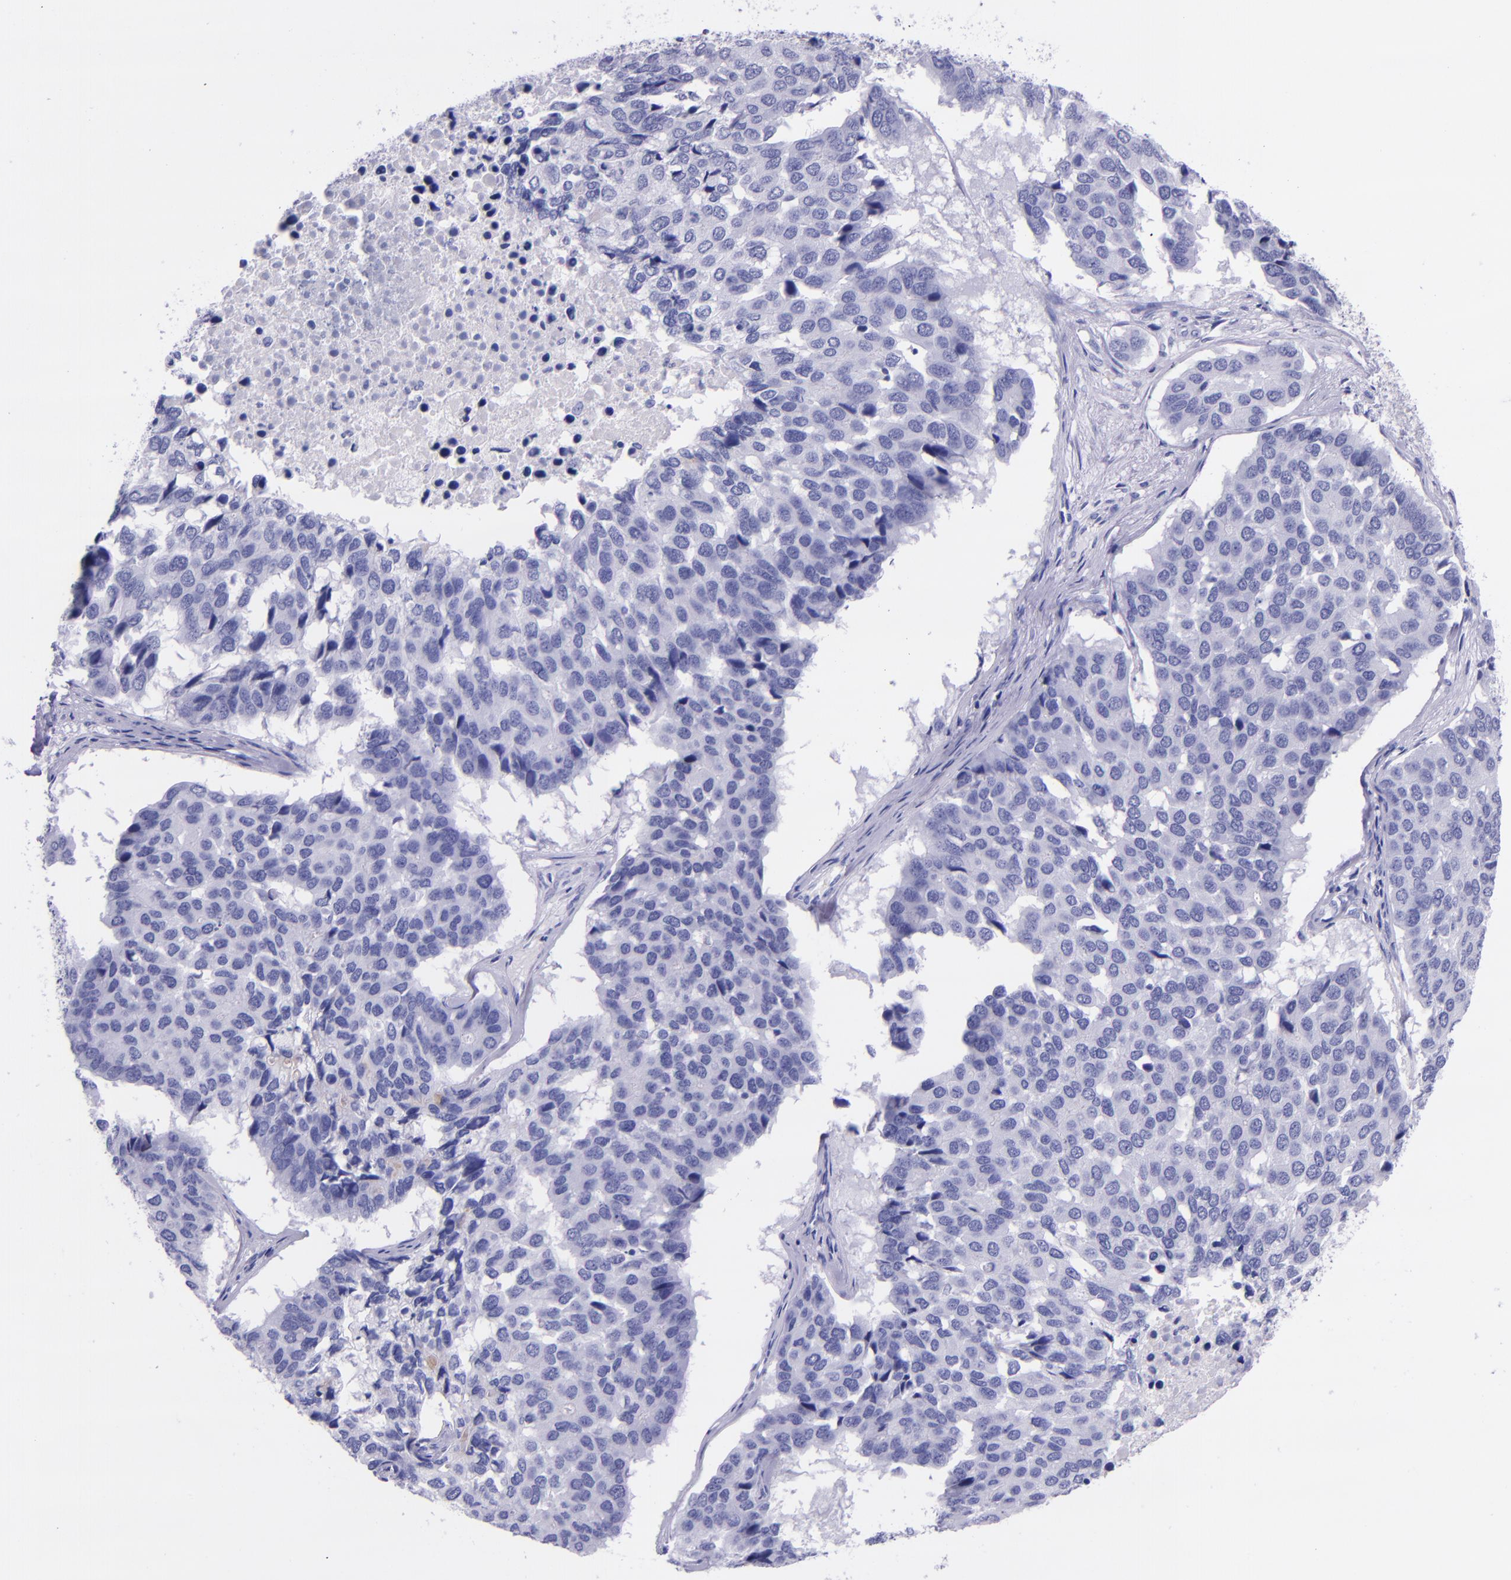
{"staining": {"intensity": "negative", "quantity": "none", "location": "none"}, "tissue": "pancreatic cancer", "cell_type": "Tumor cells", "image_type": "cancer", "snomed": [{"axis": "morphology", "description": "Adenocarcinoma, NOS"}, {"axis": "topography", "description": "Pancreas"}], "caption": "This is an immunohistochemistry photomicrograph of pancreatic cancer (adenocarcinoma). There is no staining in tumor cells.", "gene": "SLPI", "patient": {"sex": "male", "age": 50}}